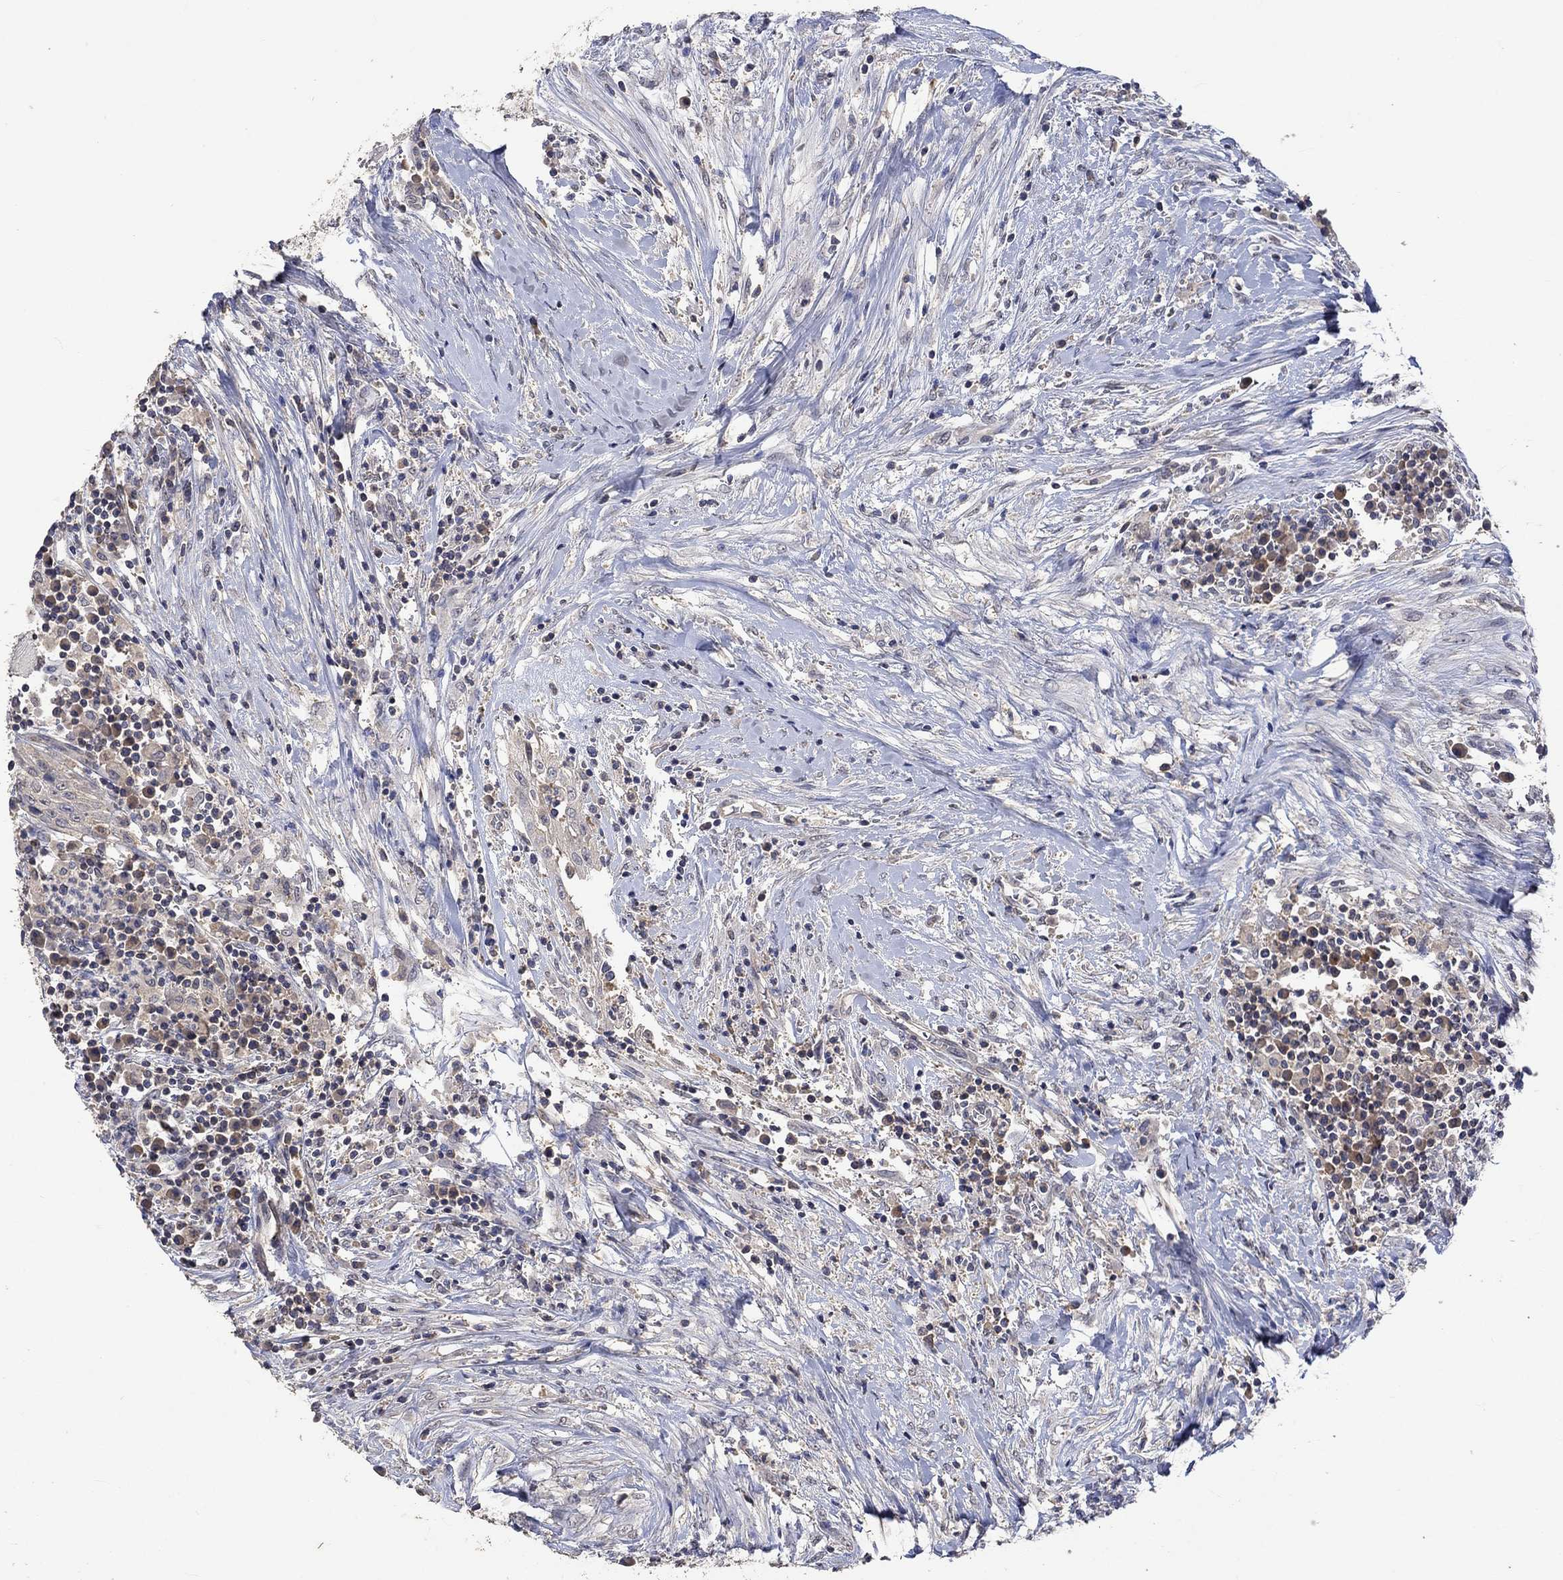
{"staining": {"intensity": "negative", "quantity": "none", "location": "none"}, "tissue": "head and neck cancer", "cell_type": "Tumor cells", "image_type": "cancer", "snomed": [{"axis": "morphology", "description": "Squamous cell carcinoma, NOS"}, {"axis": "topography", "description": "Oral tissue"}, {"axis": "topography", "description": "Head-Neck"}], "caption": "A micrograph of head and neck cancer (squamous cell carcinoma) stained for a protein reveals no brown staining in tumor cells. Brightfield microscopy of IHC stained with DAB (3,3'-diaminobenzidine) (brown) and hematoxylin (blue), captured at high magnification.", "gene": "PTPN20", "patient": {"sex": "male", "age": 58}}